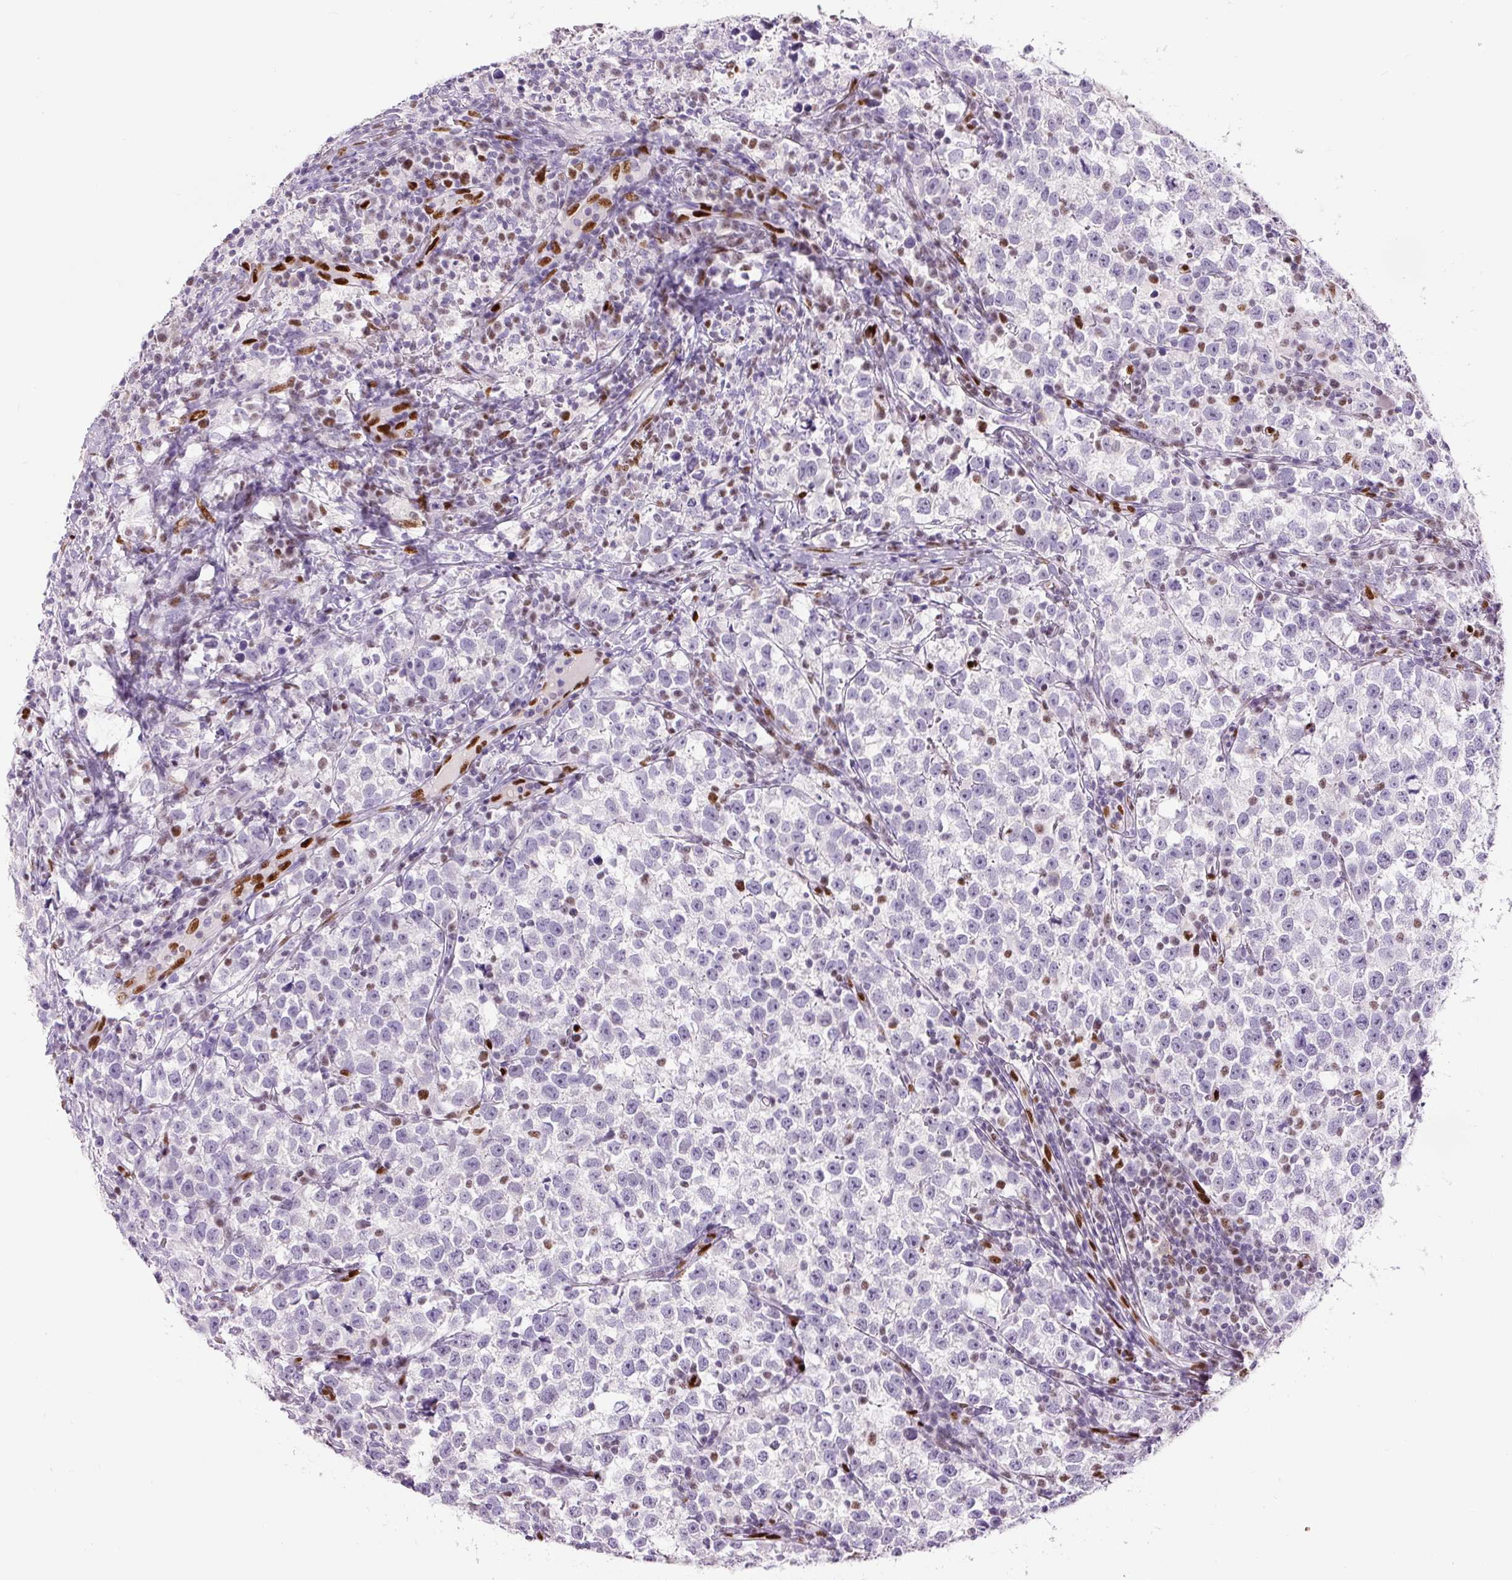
{"staining": {"intensity": "negative", "quantity": "none", "location": "none"}, "tissue": "testis cancer", "cell_type": "Tumor cells", "image_type": "cancer", "snomed": [{"axis": "morphology", "description": "Normal tissue, NOS"}, {"axis": "morphology", "description": "Seminoma, NOS"}, {"axis": "topography", "description": "Testis"}], "caption": "This is an IHC photomicrograph of testis cancer (seminoma). There is no positivity in tumor cells.", "gene": "ZEB1", "patient": {"sex": "male", "age": 43}}